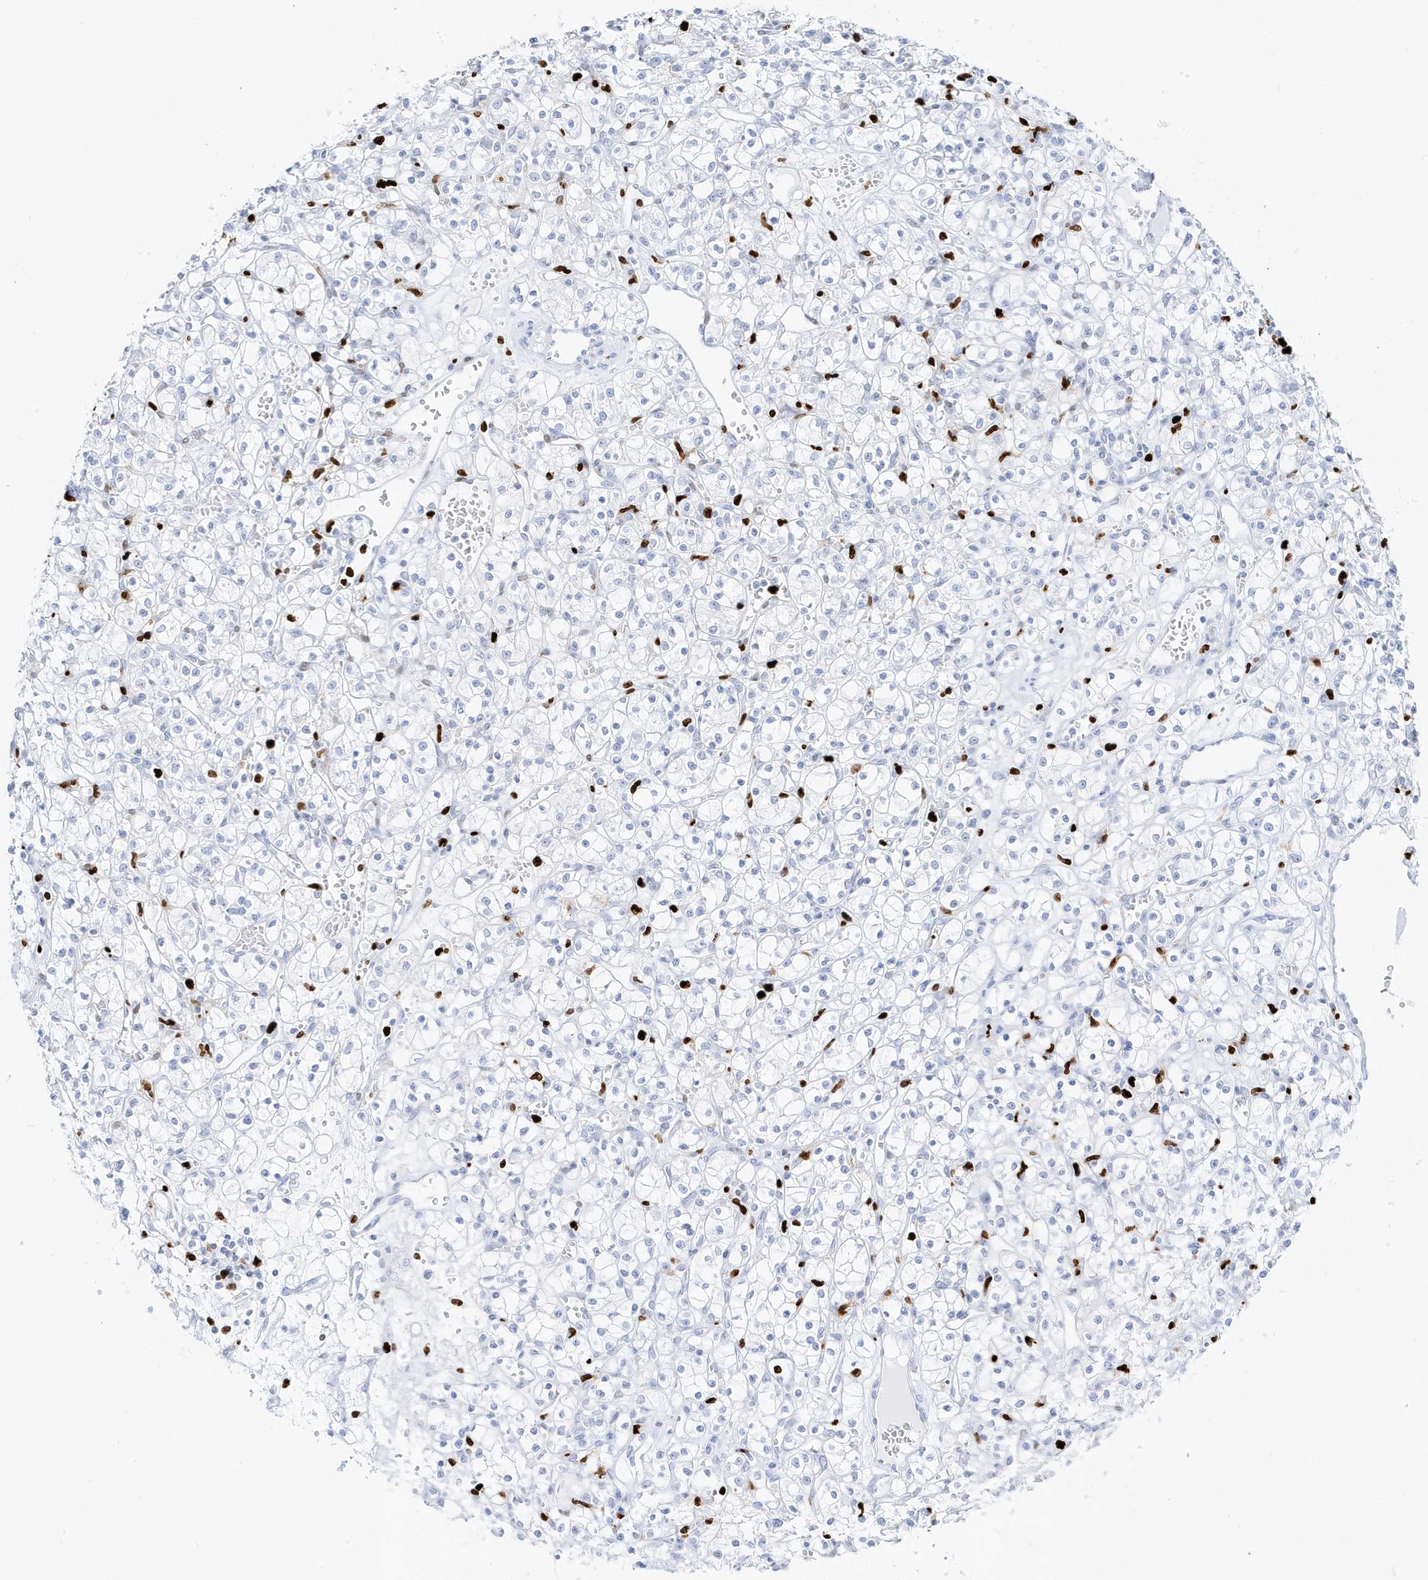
{"staining": {"intensity": "negative", "quantity": "none", "location": "none"}, "tissue": "renal cancer", "cell_type": "Tumor cells", "image_type": "cancer", "snomed": [{"axis": "morphology", "description": "Adenocarcinoma, NOS"}, {"axis": "topography", "description": "Kidney"}], "caption": "The photomicrograph shows no staining of tumor cells in adenocarcinoma (renal). (DAB immunohistochemistry (IHC) with hematoxylin counter stain).", "gene": "MNDA", "patient": {"sex": "female", "age": 59}}